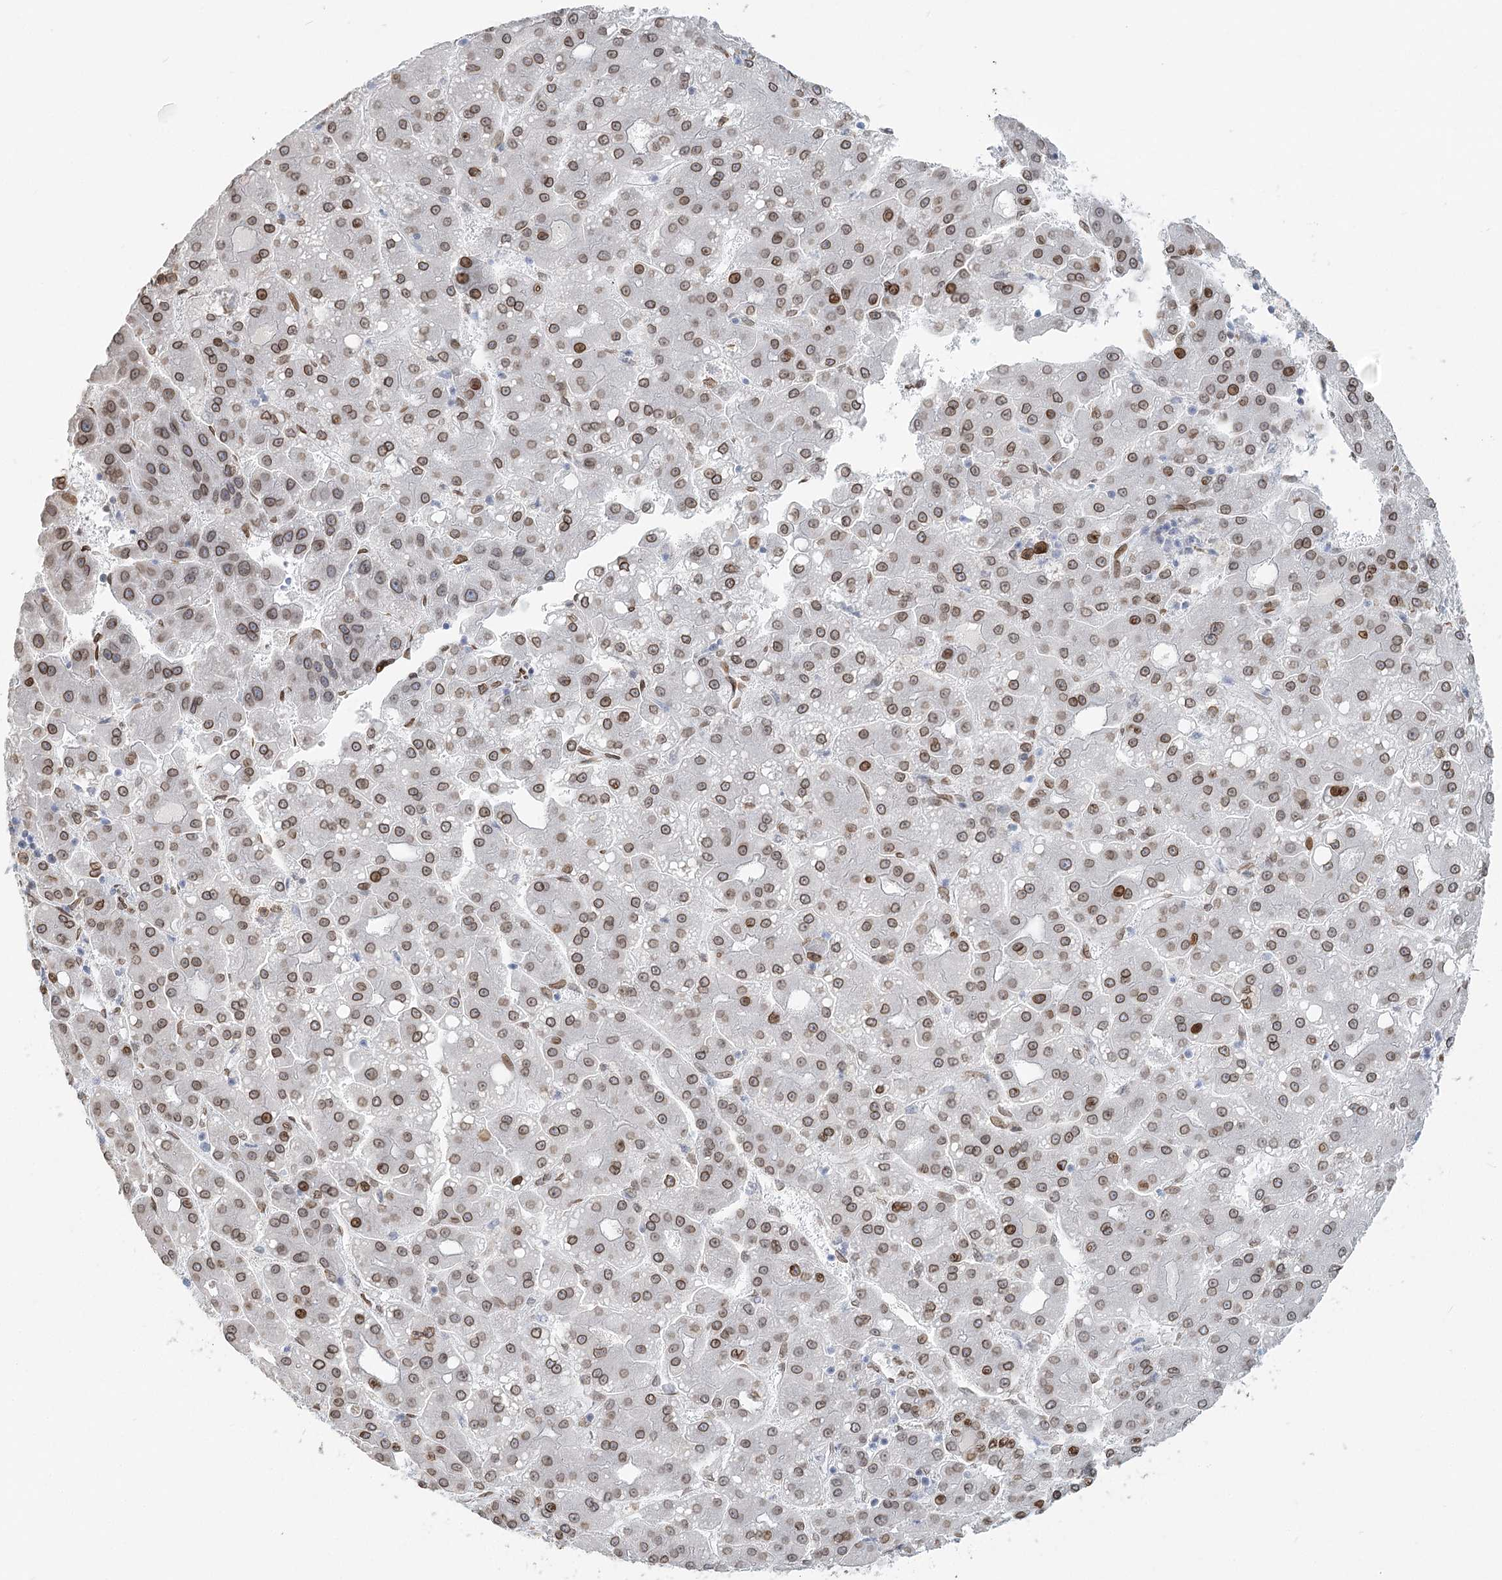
{"staining": {"intensity": "moderate", "quantity": ">75%", "location": "cytoplasmic/membranous,nuclear"}, "tissue": "liver cancer", "cell_type": "Tumor cells", "image_type": "cancer", "snomed": [{"axis": "morphology", "description": "Carcinoma, Hepatocellular, NOS"}, {"axis": "topography", "description": "Liver"}], "caption": "Immunohistochemistry (DAB) staining of liver cancer shows moderate cytoplasmic/membranous and nuclear protein positivity in approximately >75% of tumor cells. Immunohistochemistry stains the protein in brown and the nuclei are stained blue.", "gene": "VWA5A", "patient": {"sex": "male", "age": 65}}